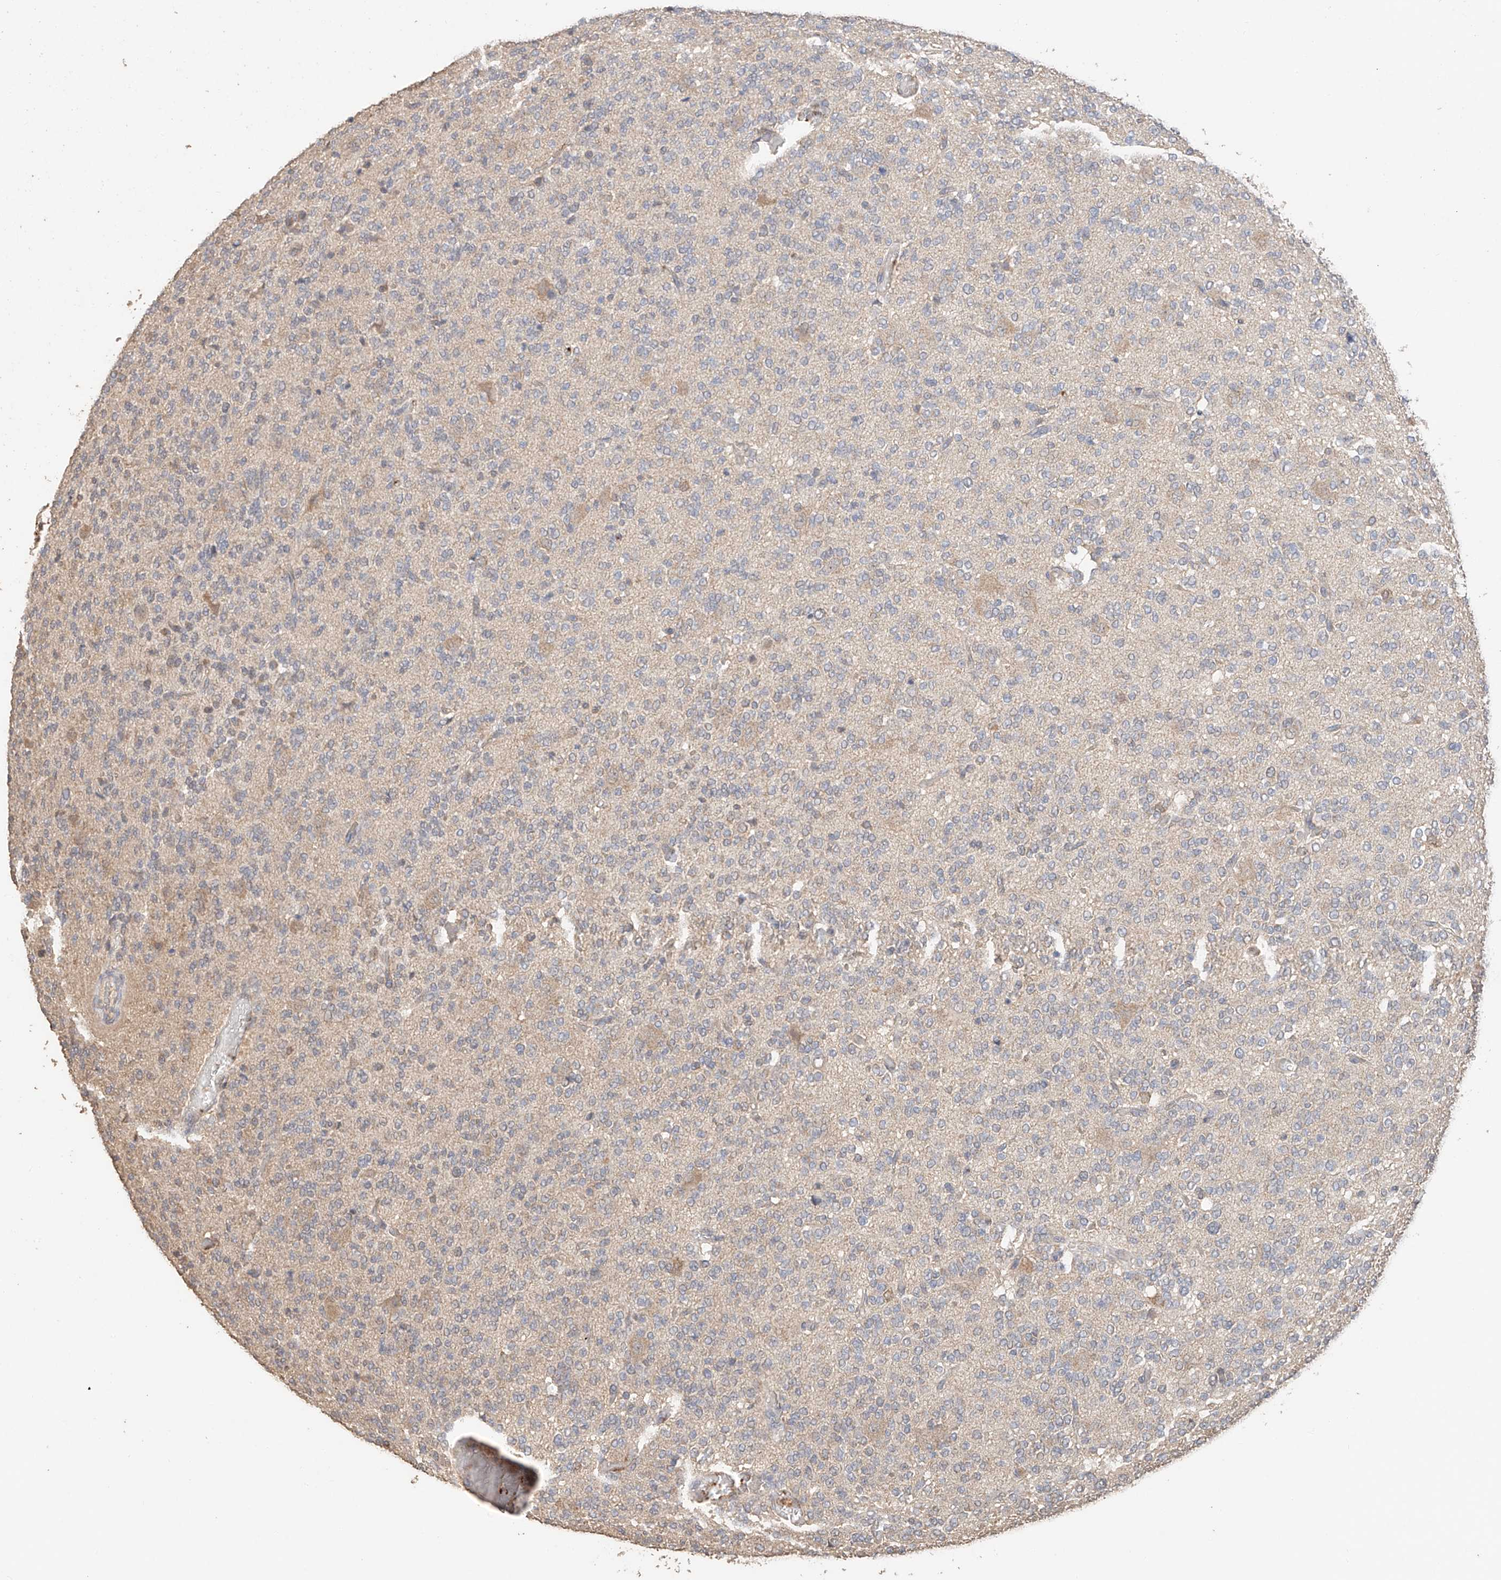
{"staining": {"intensity": "negative", "quantity": "none", "location": "none"}, "tissue": "glioma", "cell_type": "Tumor cells", "image_type": "cancer", "snomed": [{"axis": "morphology", "description": "Glioma, malignant, Low grade"}, {"axis": "topography", "description": "Brain"}], "caption": "This image is of glioma stained with IHC to label a protein in brown with the nuclei are counter-stained blue. There is no expression in tumor cells.", "gene": "IL22RA2", "patient": {"sex": "male", "age": 38}}